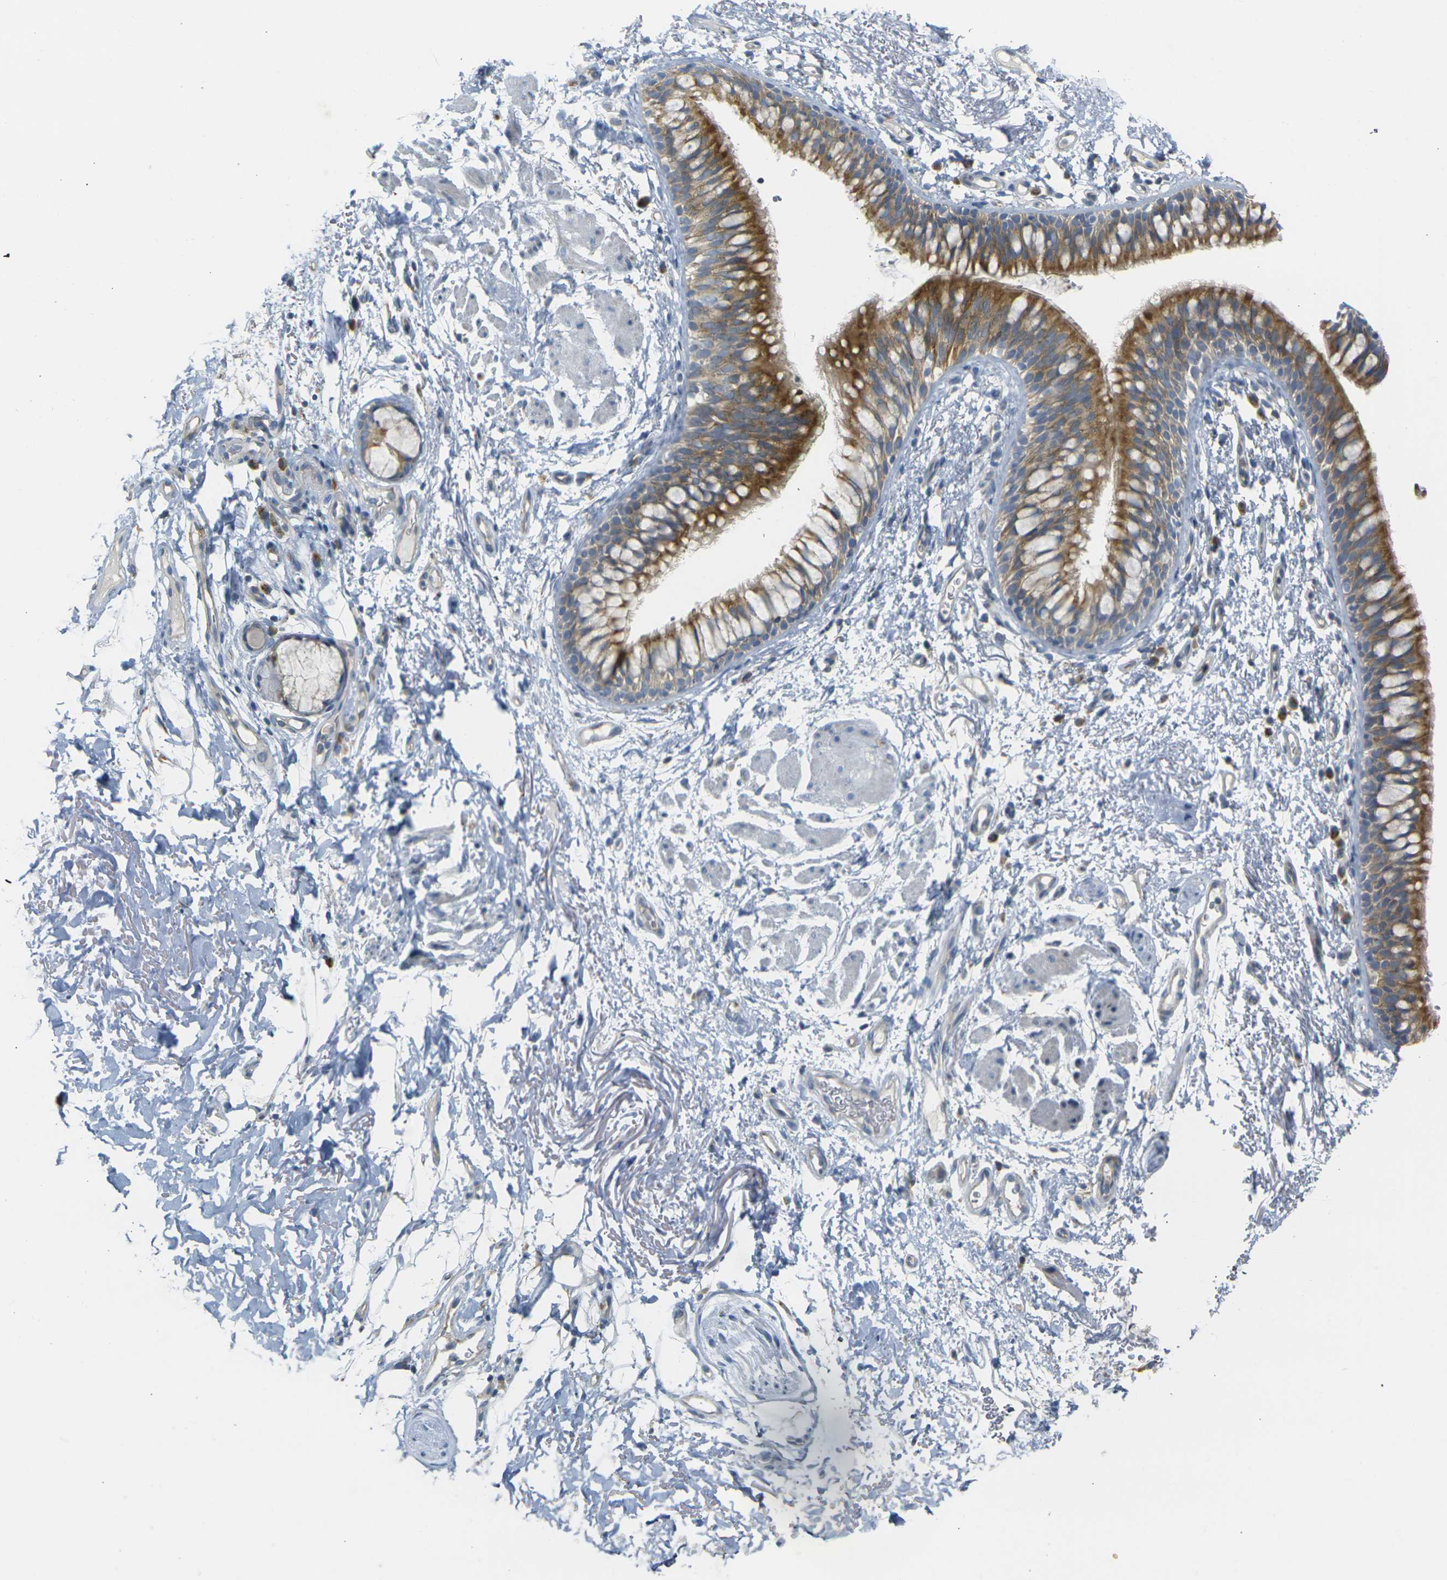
{"staining": {"intensity": "negative", "quantity": "none", "location": "none"}, "tissue": "adipose tissue", "cell_type": "Adipocytes", "image_type": "normal", "snomed": [{"axis": "morphology", "description": "Normal tissue, NOS"}, {"axis": "topography", "description": "Cartilage tissue"}, {"axis": "topography", "description": "Bronchus"}], "caption": "There is no significant expression in adipocytes of adipose tissue. (Immunohistochemistry (ihc), brightfield microscopy, high magnification).", "gene": "PARD6B", "patient": {"sex": "female", "age": 73}}